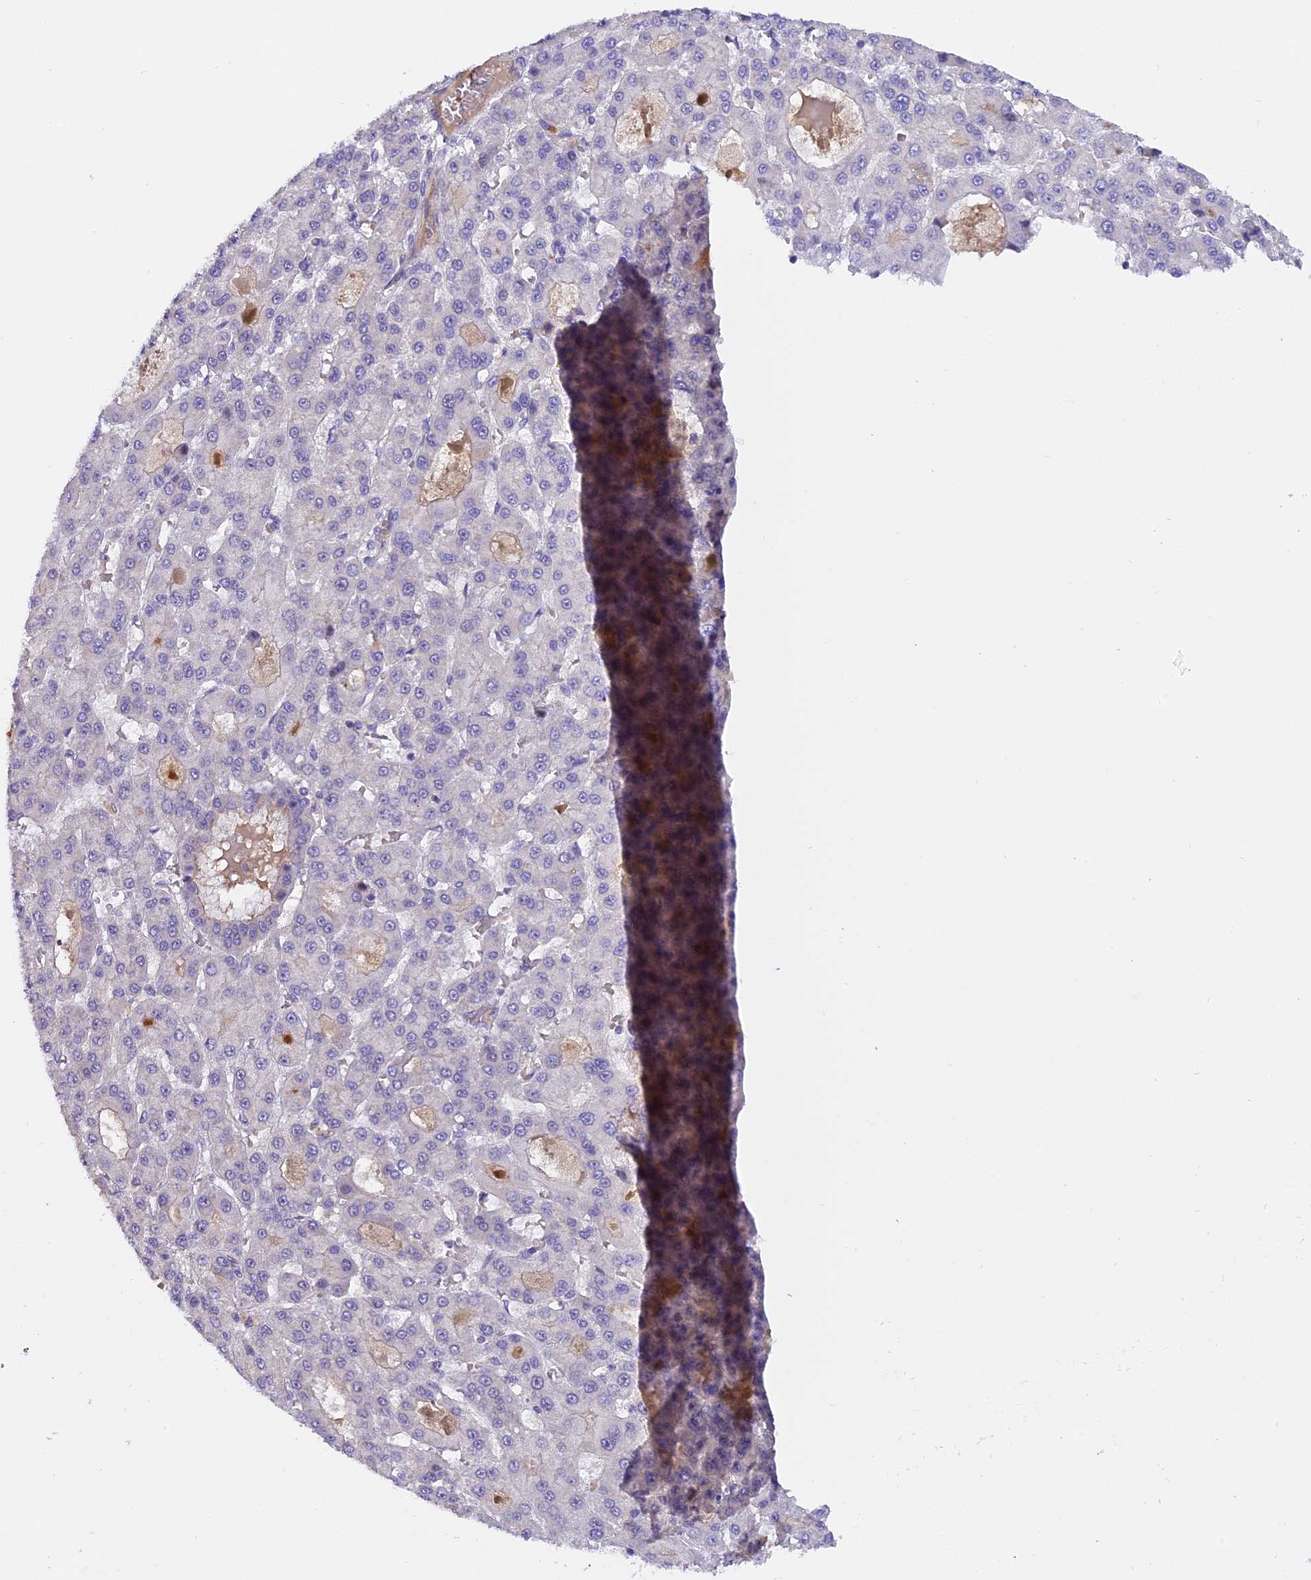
{"staining": {"intensity": "negative", "quantity": "none", "location": "none"}, "tissue": "liver cancer", "cell_type": "Tumor cells", "image_type": "cancer", "snomed": [{"axis": "morphology", "description": "Carcinoma, Hepatocellular, NOS"}, {"axis": "topography", "description": "Liver"}], "caption": "The photomicrograph shows no significant staining in tumor cells of hepatocellular carcinoma (liver).", "gene": "CCDC32", "patient": {"sex": "male", "age": 70}}